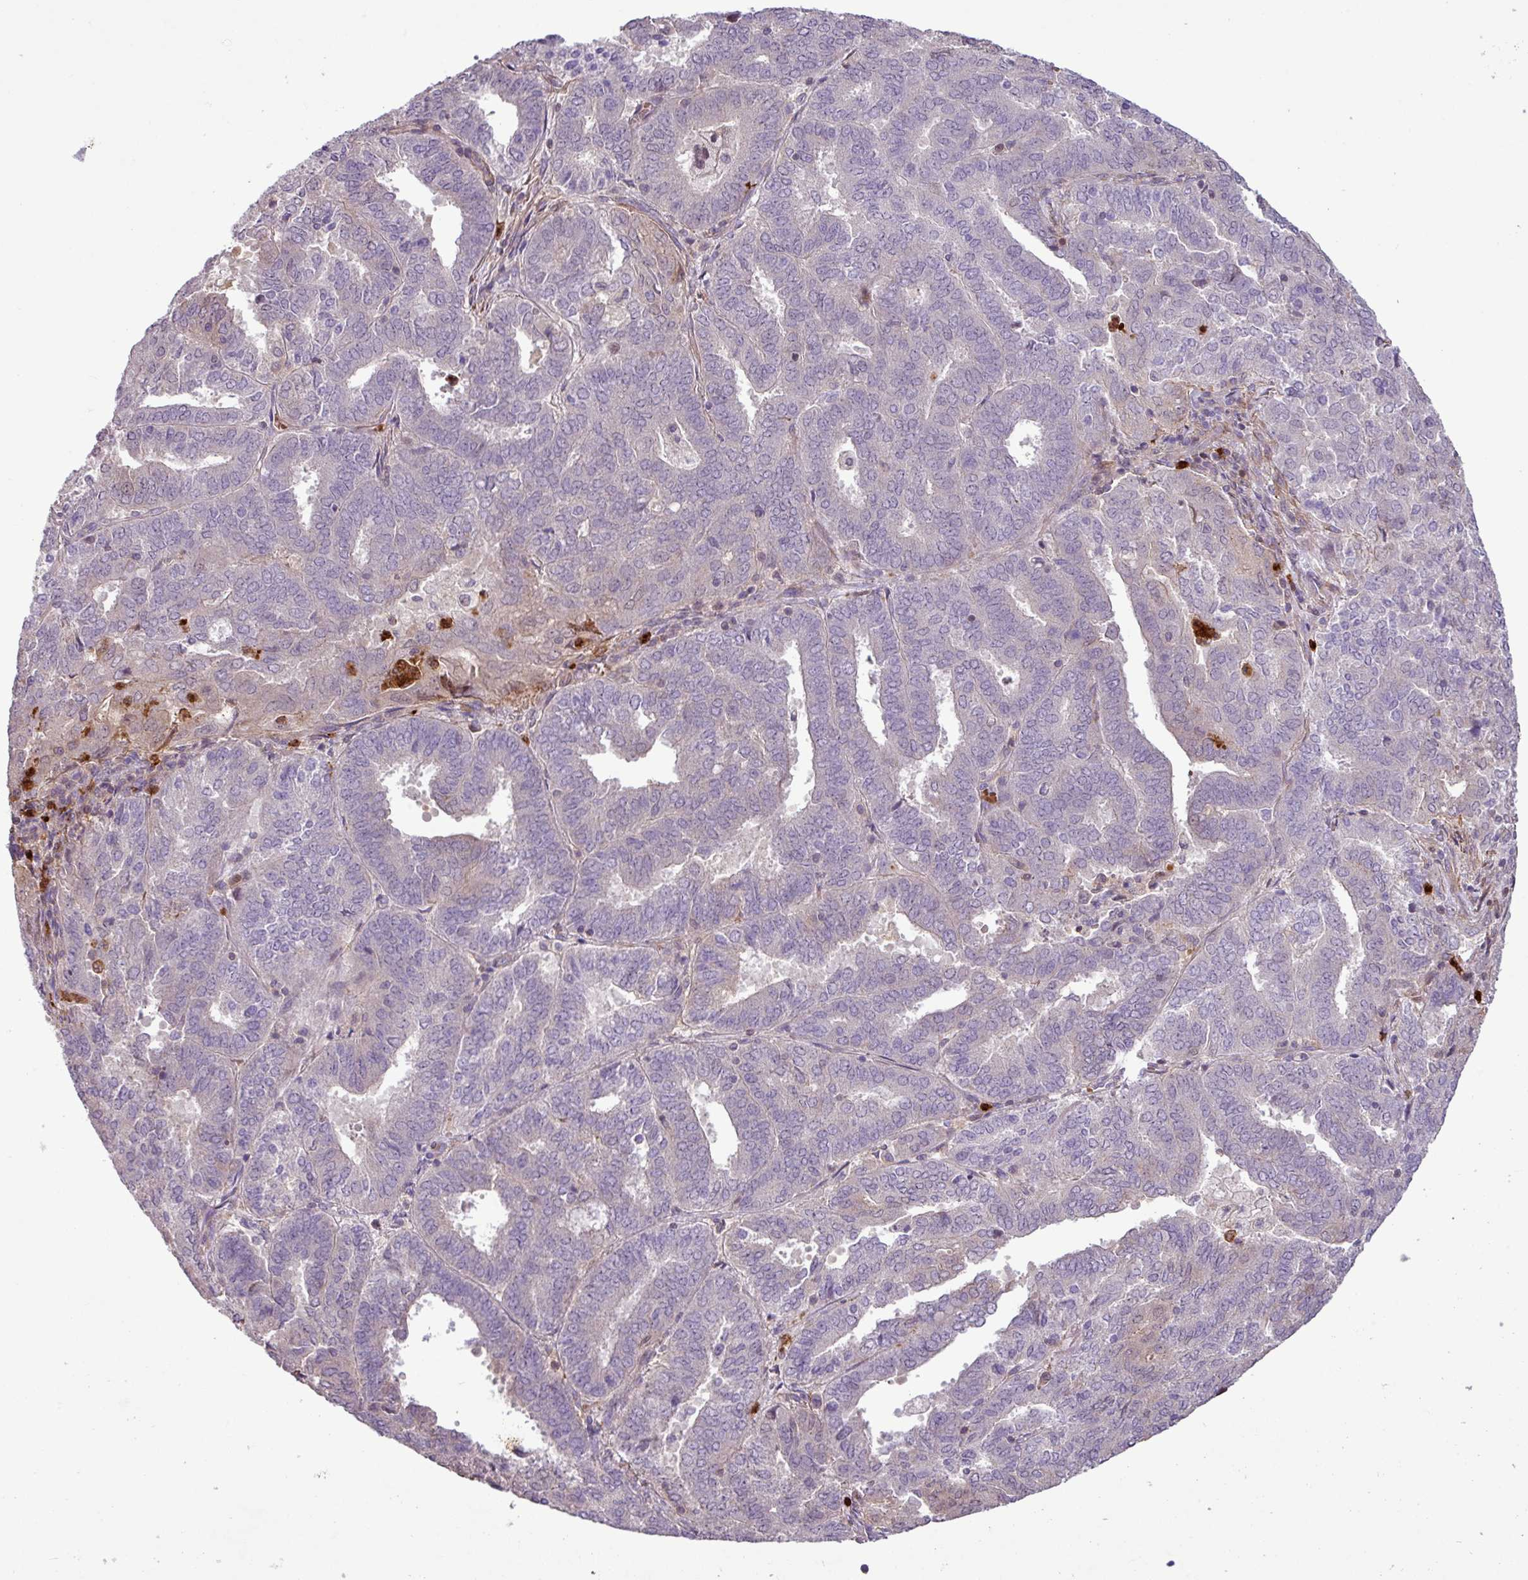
{"staining": {"intensity": "negative", "quantity": "none", "location": "none"}, "tissue": "endometrial cancer", "cell_type": "Tumor cells", "image_type": "cancer", "snomed": [{"axis": "morphology", "description": "Adenocarcinoma, NOS"}, {"axis": "topography", "description": "Endometrium"}], "caption": "An IHC photomicrograph of endometrial cancer (adenocarcinoma) is shown. There is no staining in tumor cells of endometrial cancer (adenocarcinoma). Brightfield microscopy of immunohistochemistry (IHC) stained with DAB (3,3'-diaminobenzidine) (brown) and hematoxylin (blue), captured at high magnification.", "gene": "NBEAL2", "patient": {"sex": "female", "age": 72}}